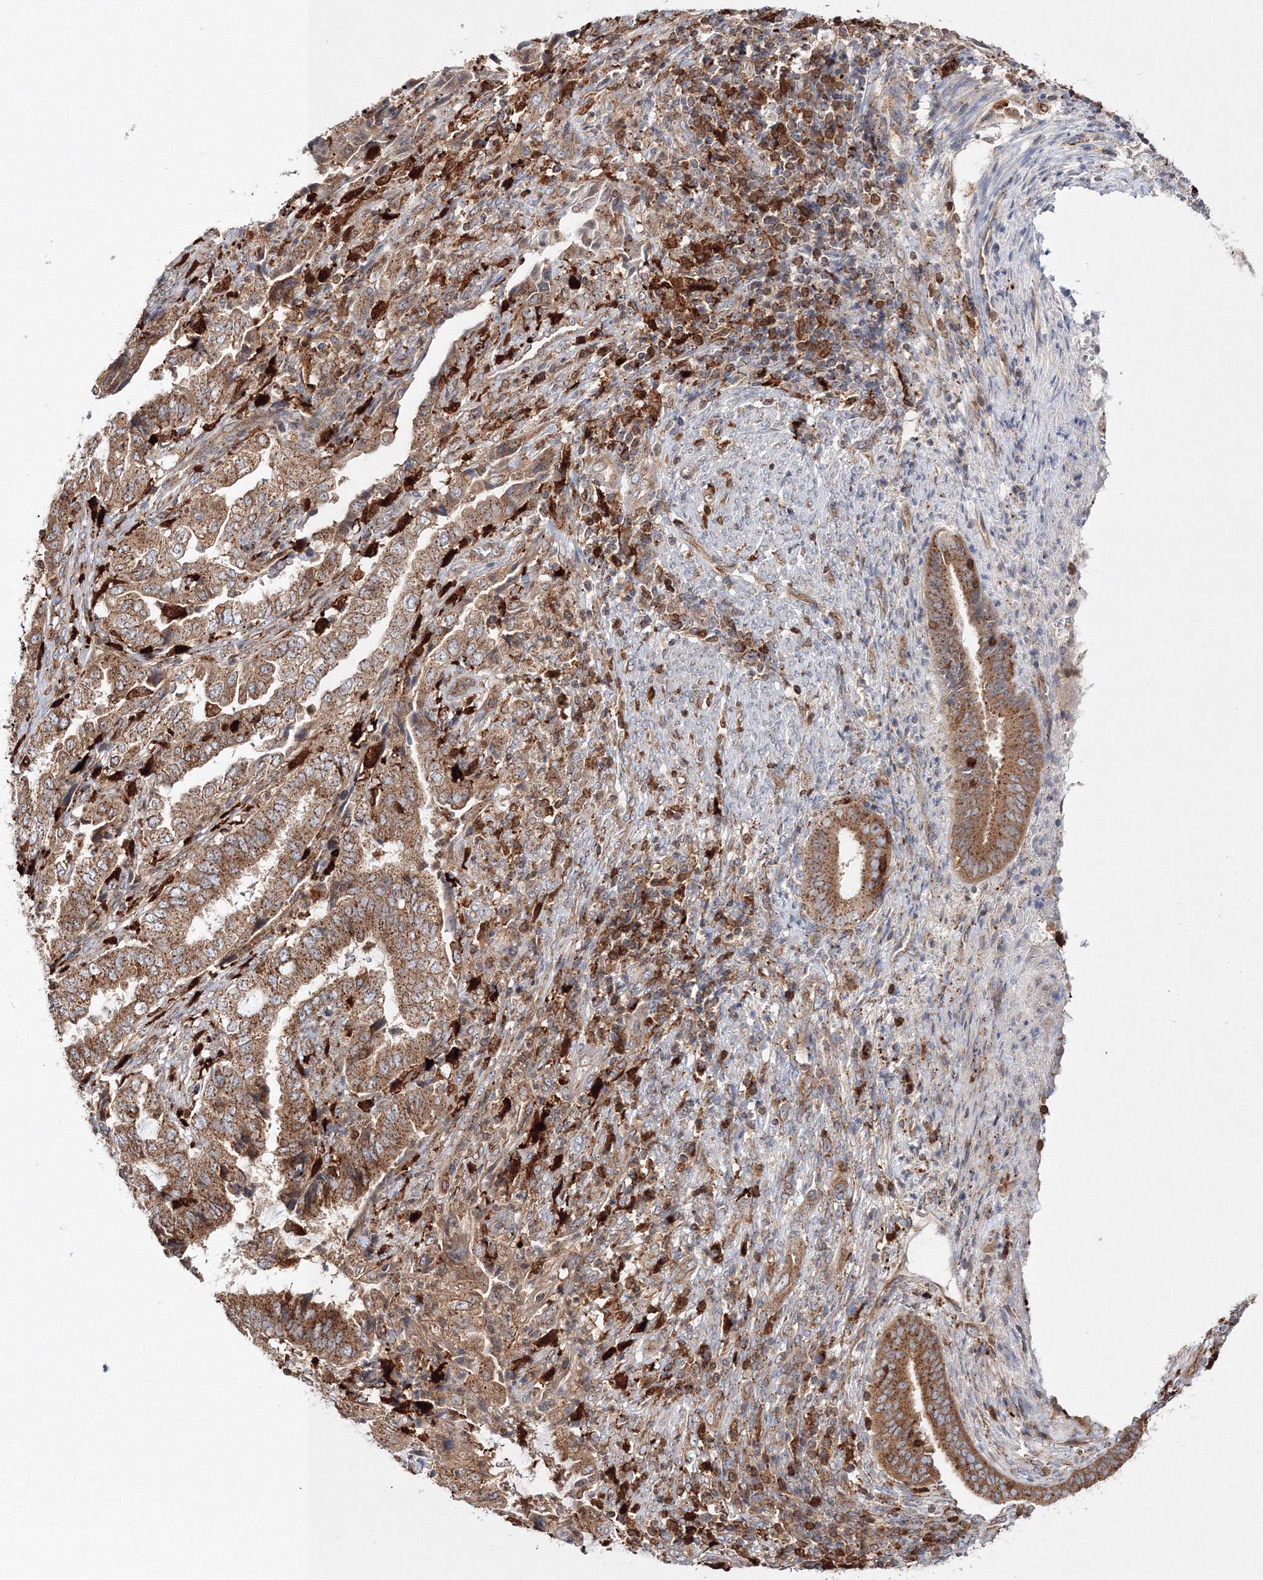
{"staining": {"intensity": "moderate", "quantity": ">75%", "location": "cytoplasmic/membranous"}, "tissue": "endometrial cancer", "cell_type": "Tumor cells", "image_type": "cancer", "snomed": [{"axis": "morphology", "description": "Adenocarcinoma, NOS"}, {"axis": "topography", "description": "Endometrium"}], "caption": "A histopathology image showing moderate cytoplasmic/membranous expression in about >75% of tumor cells in endometrial cancer, as visualized by brown immunohistochemical staining.", "gene": "ARCN1", "patient": {"sex": "female", "age": 51}}